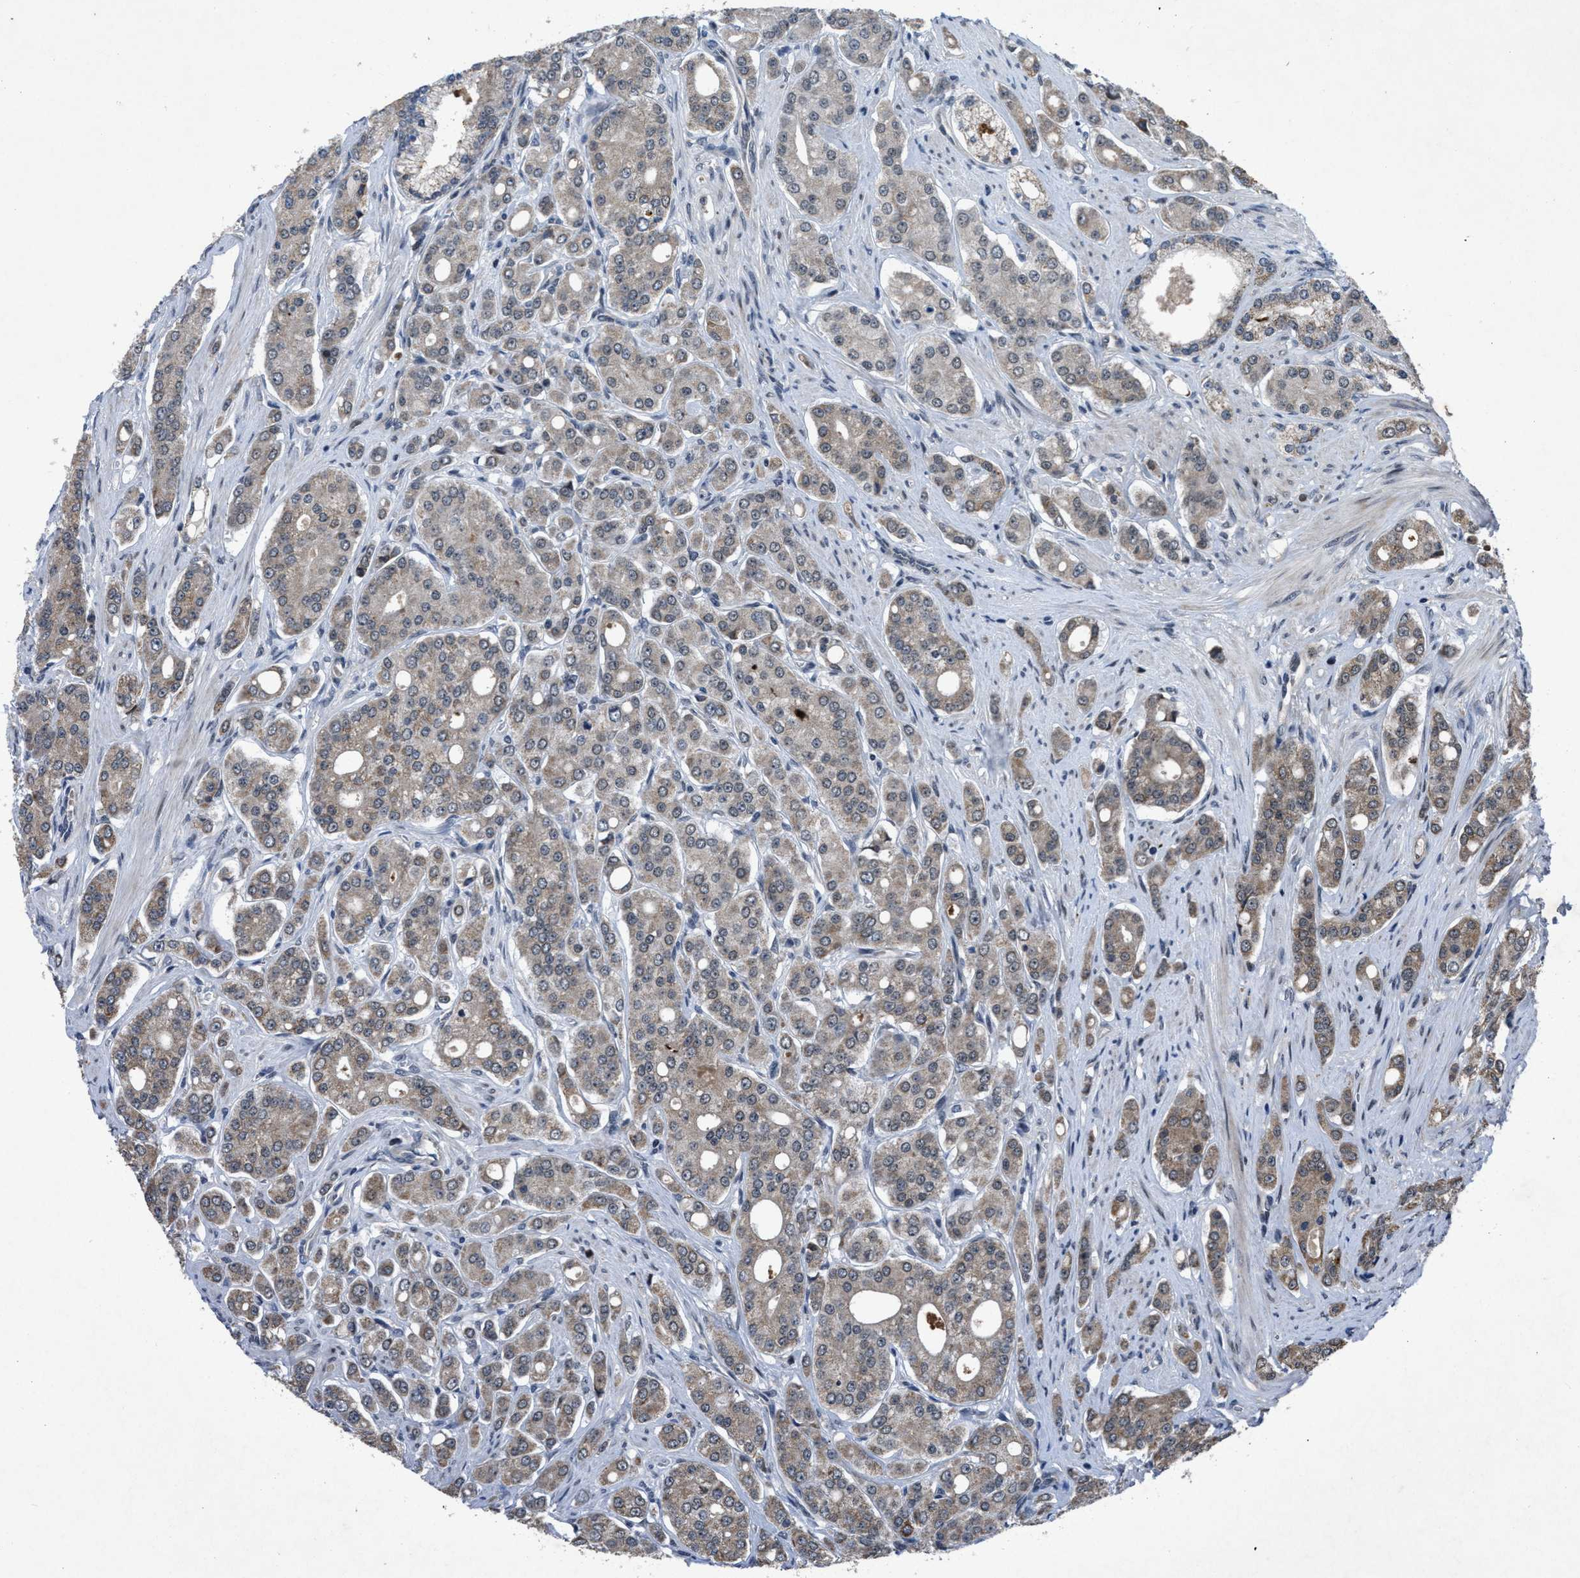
{"staining": {"intensity": "weak", "quantity": "<25%", "location": "cytoplasmic/membranous"}, "tissue": "prostate cancer", "cell_type": "Tumor cells", "image_type": "cancer", "snomed": [{"axis": "morphology", "description": "Adenocarcinoma, High grade"}, {"axis": "topography", "description": "Prostate"}], "caption": "A high-resolution histopathology image shows IHC staining of prostate adenocarcinoma (high-grade), which exhibits no significant staining in tumor cells.", "gene": "ZNHIT1", "patient": {"sex": "male", "age": 71}}